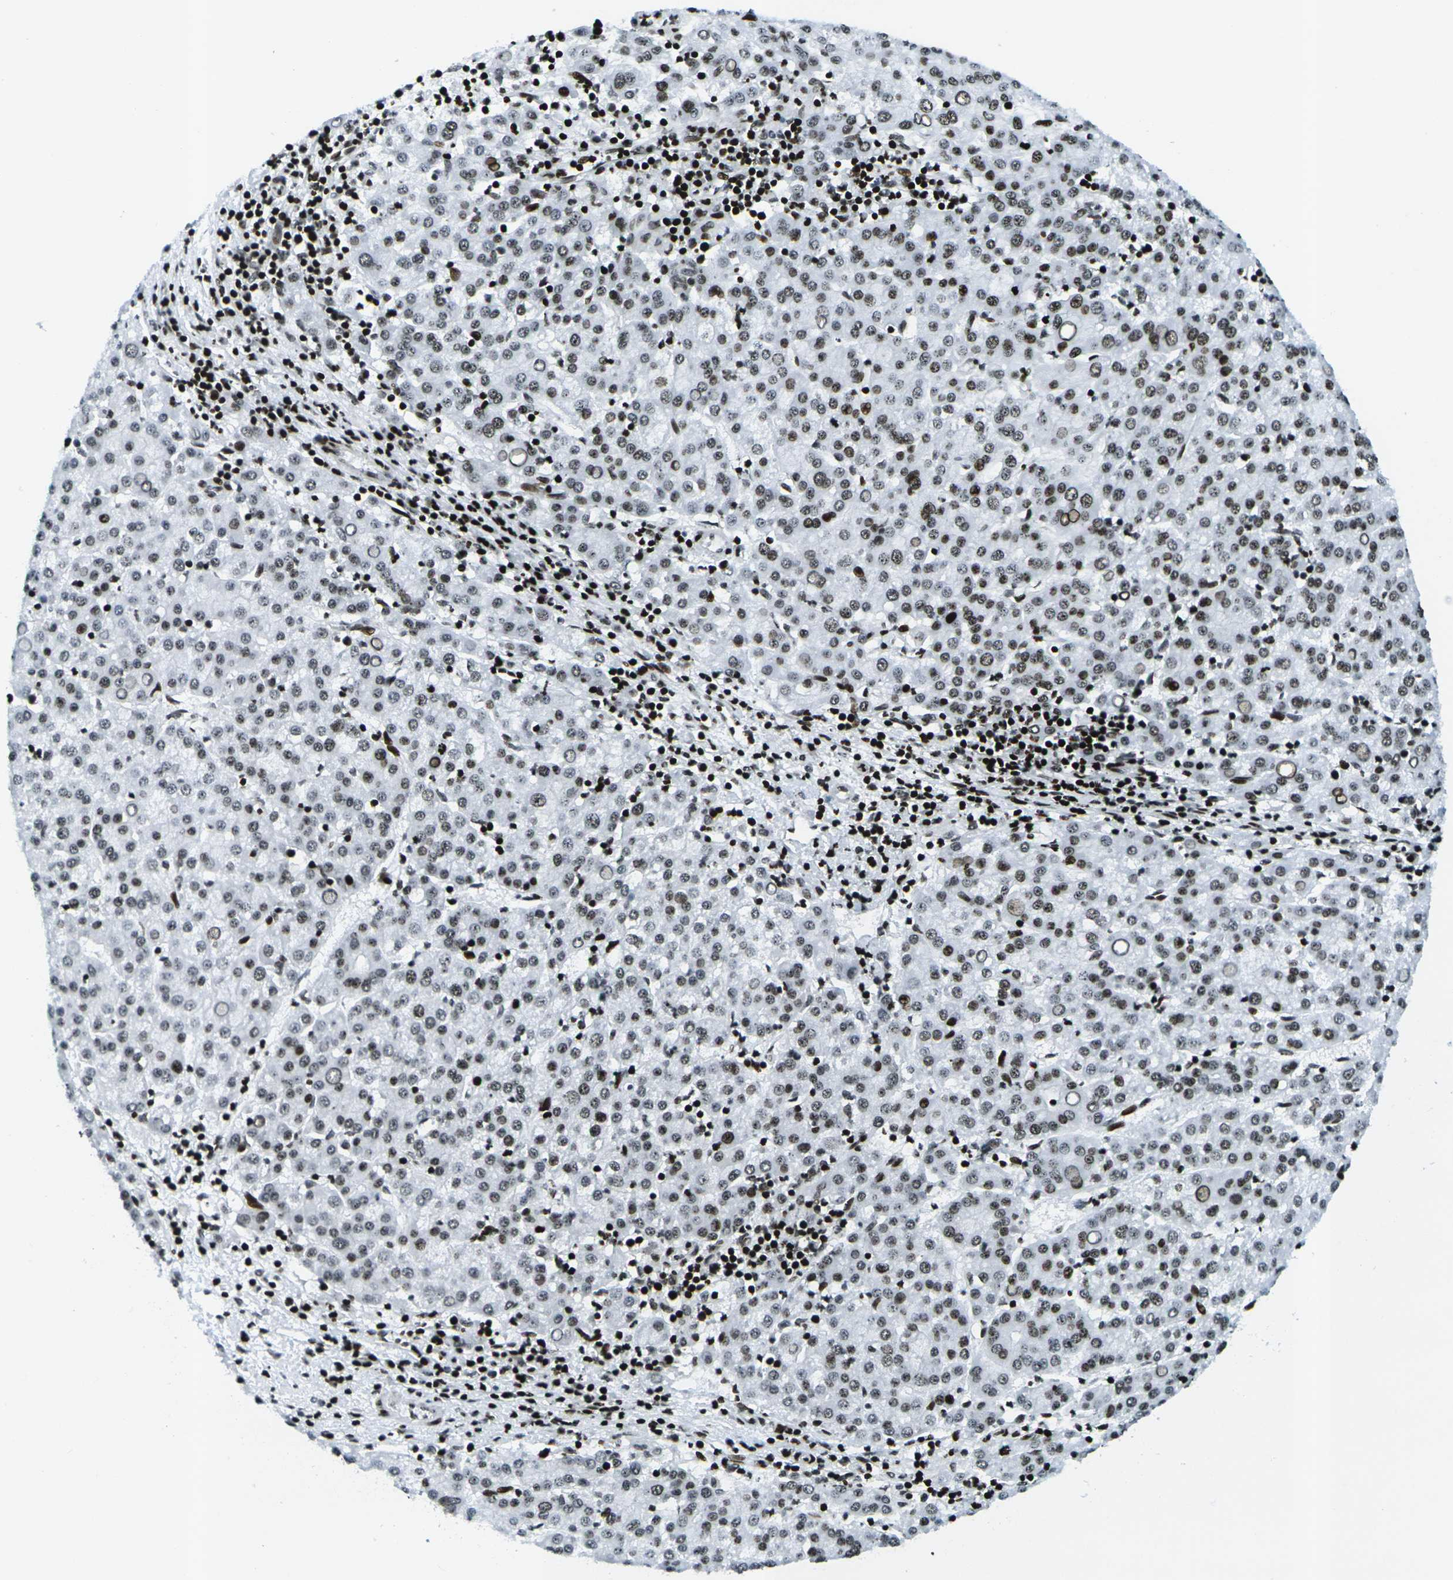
{"staining": {"intensity": "moderate", "quantity": ">75%", "location": "nuclear"}, "tissue": "liver cancer", "cell_type": "Tumor cells", "image_type": "cancer", "snomed": [{"axis": "morphology", "description": "Carcinoma, Hepatocellular, NOS"}, {"axis": "topography", "description": "Liver"}], "caption": "Liver cancer (hepatocellular carcinoma) tissue reveals moderate nuclear expression in about >75% of tumor cells", "gene": "H3-3A", "patient": {"sex": "female", "age": 58}}